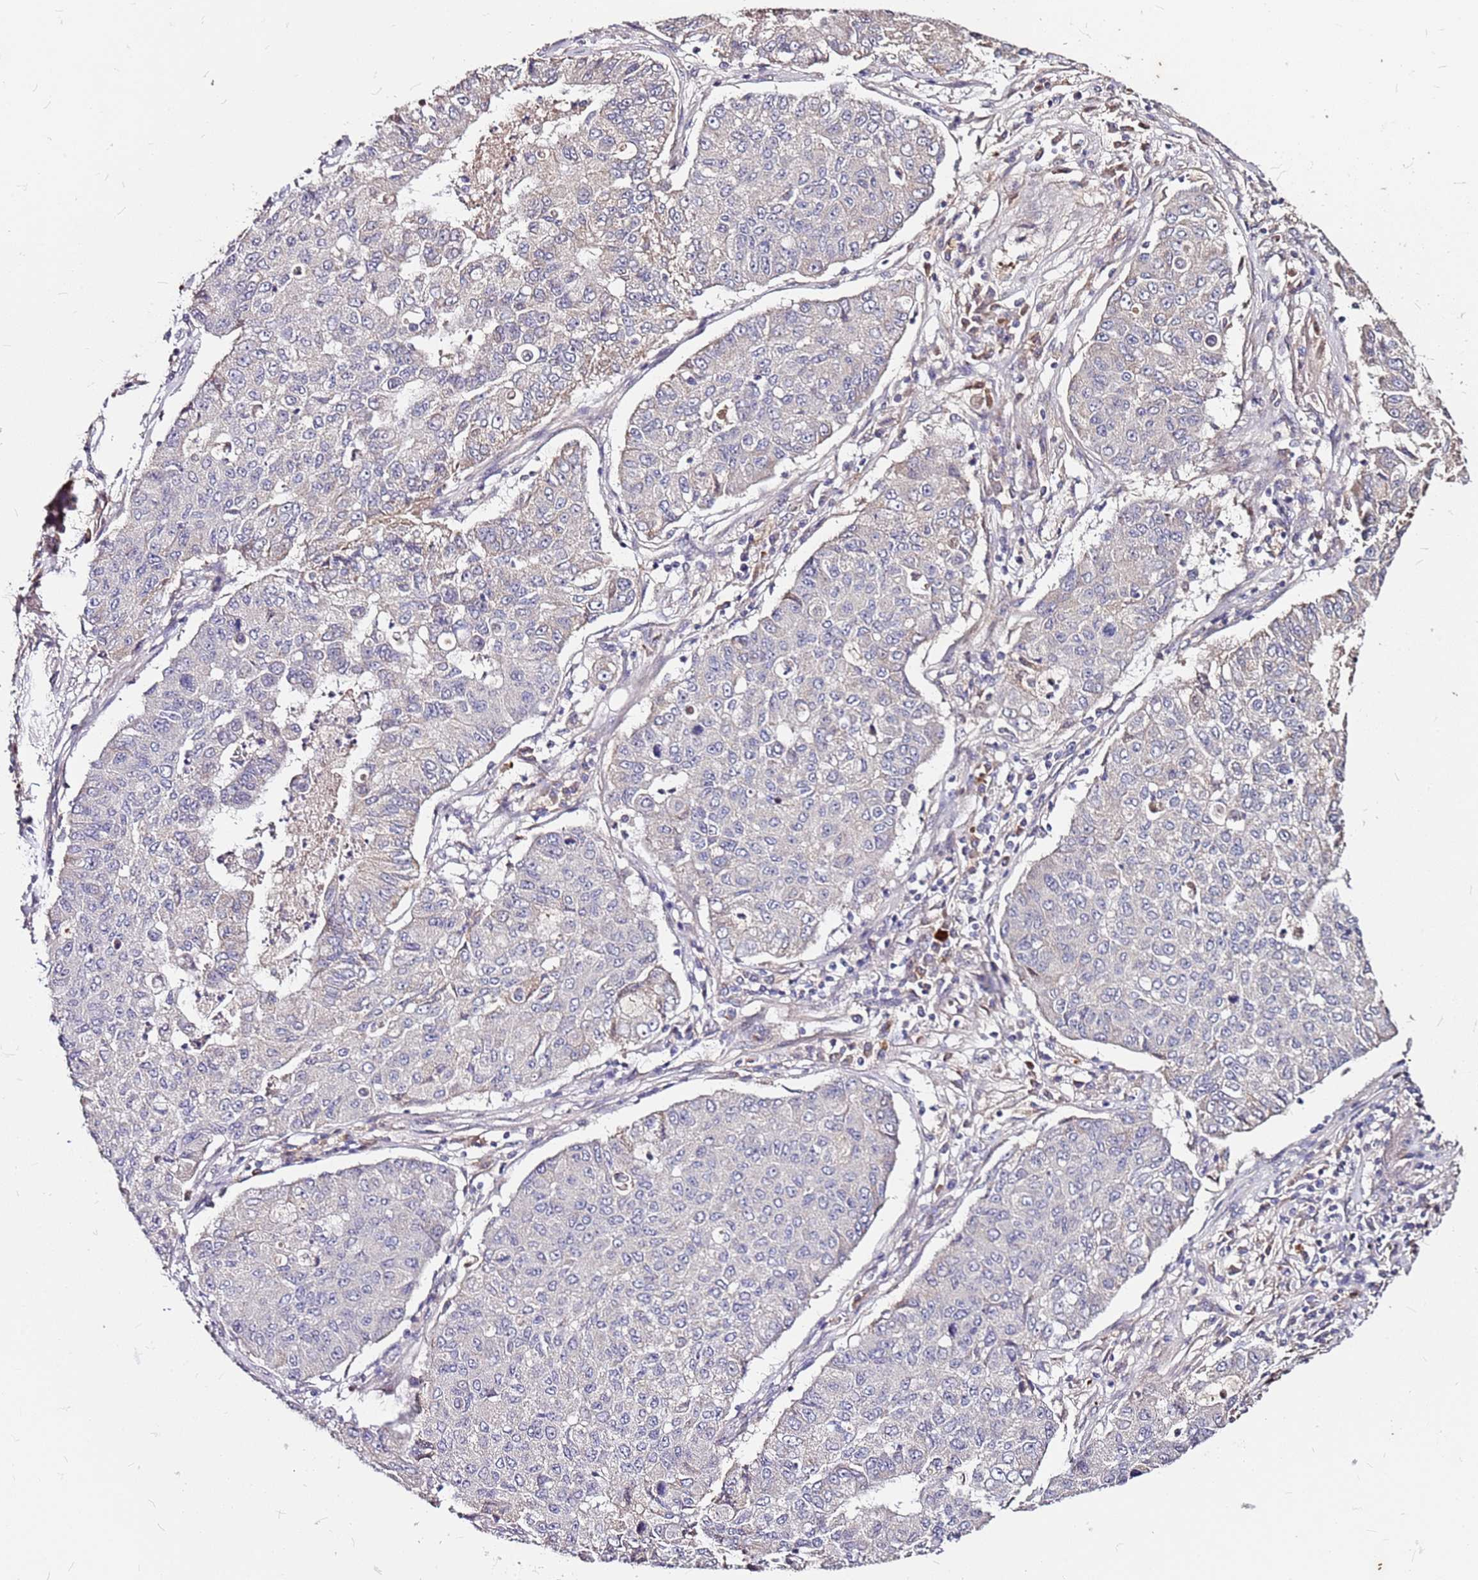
{"staining": {"intensity": "negative", "quantity": "none", "location": "none"}, "tissue": "lung cancer", "cell_type": "Tumor cells", "image_type": "cancer", "snomed": [{"axis": "morphology", "description": "Squamous cell carcinoma, NOS"}, {"axis": "topography", "description": "Lung"}], "caption": "A histopathology image of human lung squamous cell carcinoma is negative for staining in tumor cells.", "gene": "DCDC2C", "patient": {"sex": "male", "age": 74}}